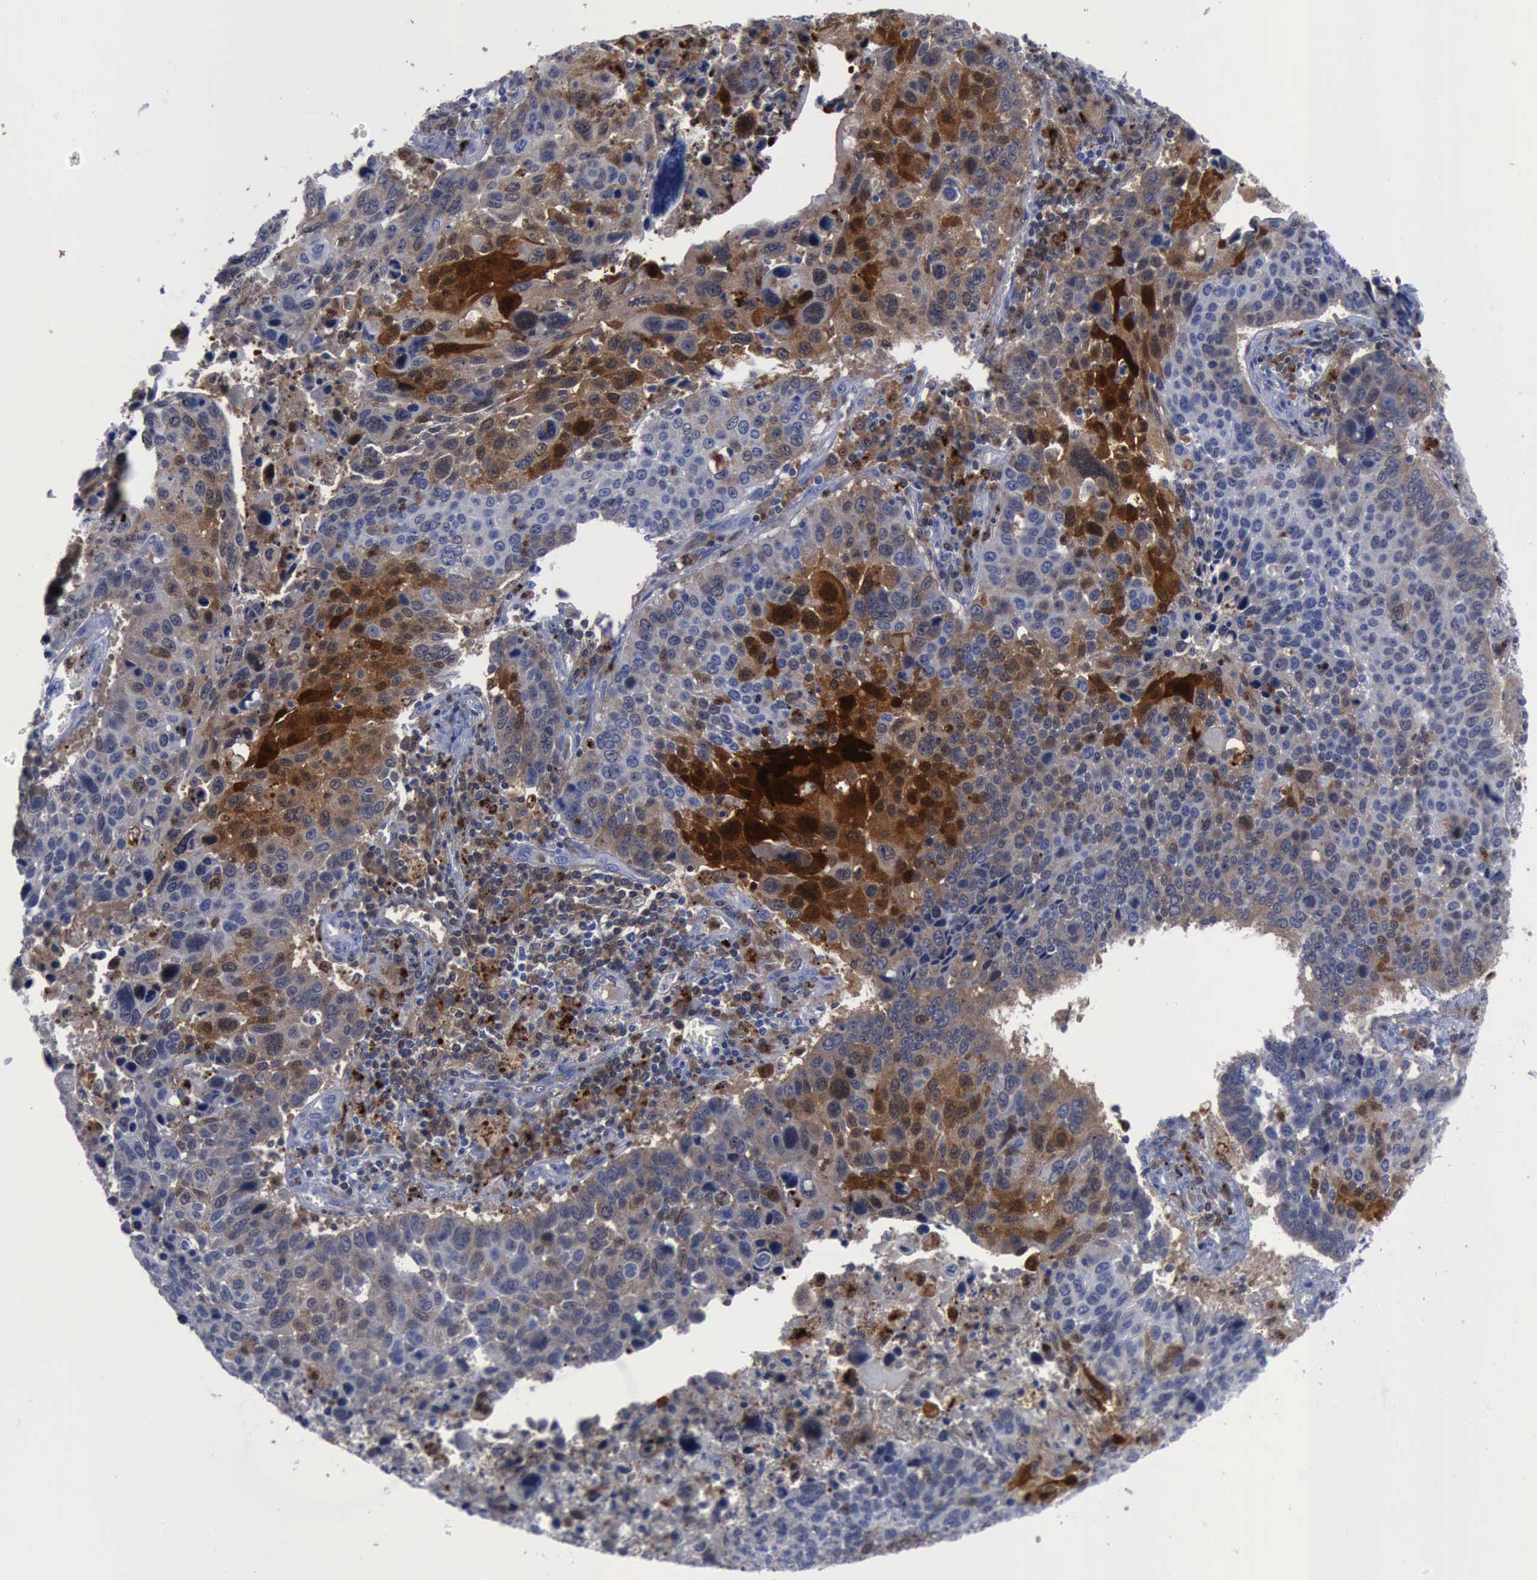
{"staining": {"intensity": "moderate", "quantity": "25%-75%", "location": "cytoplasmic/membranous"}, "tissue": "lung cancer", "cell_type": "Tumor cells", "image_type": "cancer", "snomed": [{"axis": "morphology", "description": "Squamous cell carcinoma, NOS"}, {"axis": "topography", "description": "Lymph node"}, {"axis": "topography", "description": "Lung"}], "caption": "A high-resolution photomicrograph shows IHC staining of squamous cell carcinoma (lung), which demonstrates moderate cytoplasmic/membranous staining in about 25%-75% of tumor cells.", "gene": "CSTA", "patient": {"sex": "male", "age": 74}}